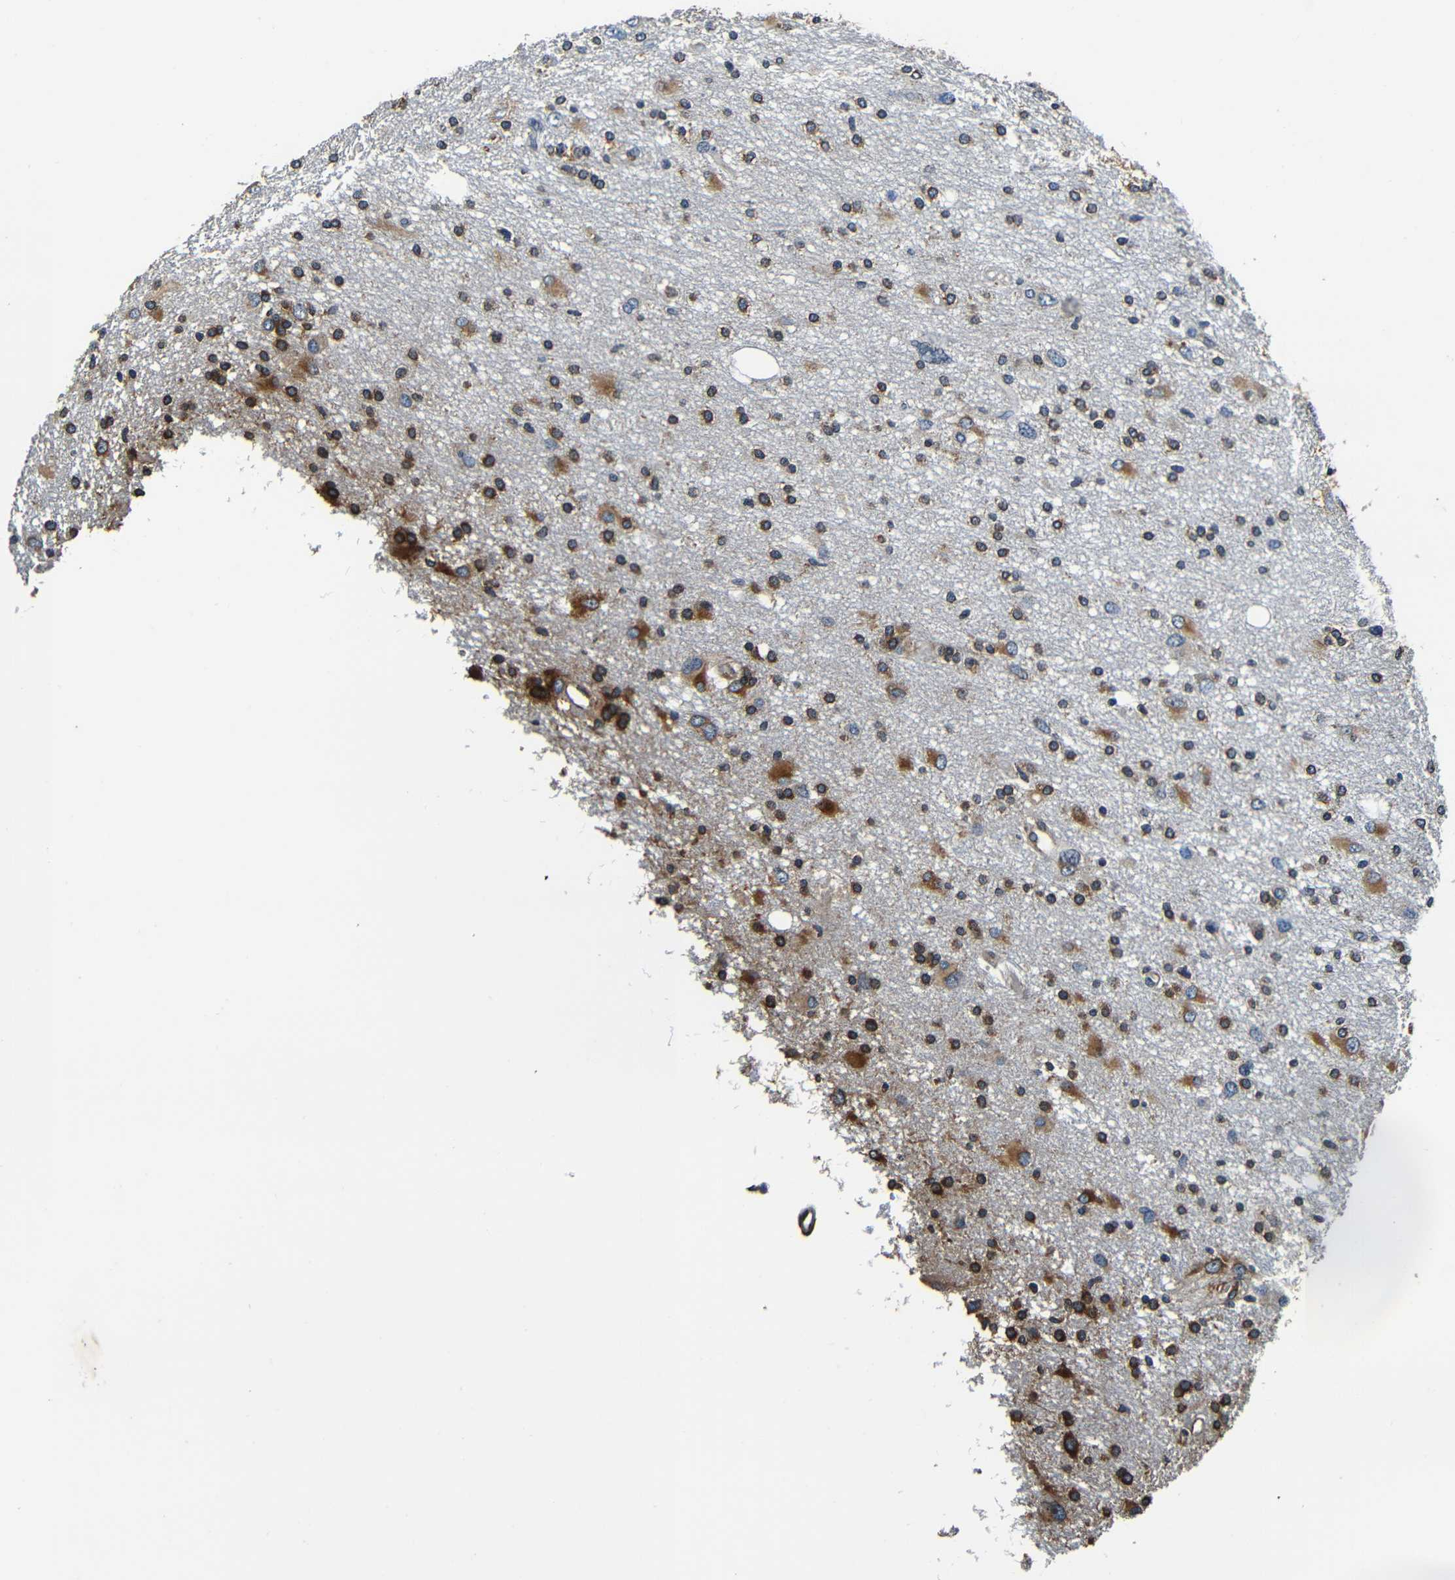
{"staining": {"intensity": "strong", "quantity": "<25%", "location": "cytoplasmic/membranous"}, "tissue": "glioma", "cell_type": "Tumor cells", "image_type": "cancer", "snomed": [{"axis": "morphology", "description": "Glioma, malignant, High grade"}, {"axis": "topography", "description": "Brain"}], "caption": "A histopathology image of human glioma stained for a protein shows strong cytoplasmic/membranous brown staining in tumor cells. Nuclei are stained in blue.", "gene": "RRBP1", "patient": {"sex": "female", "age": 59}}